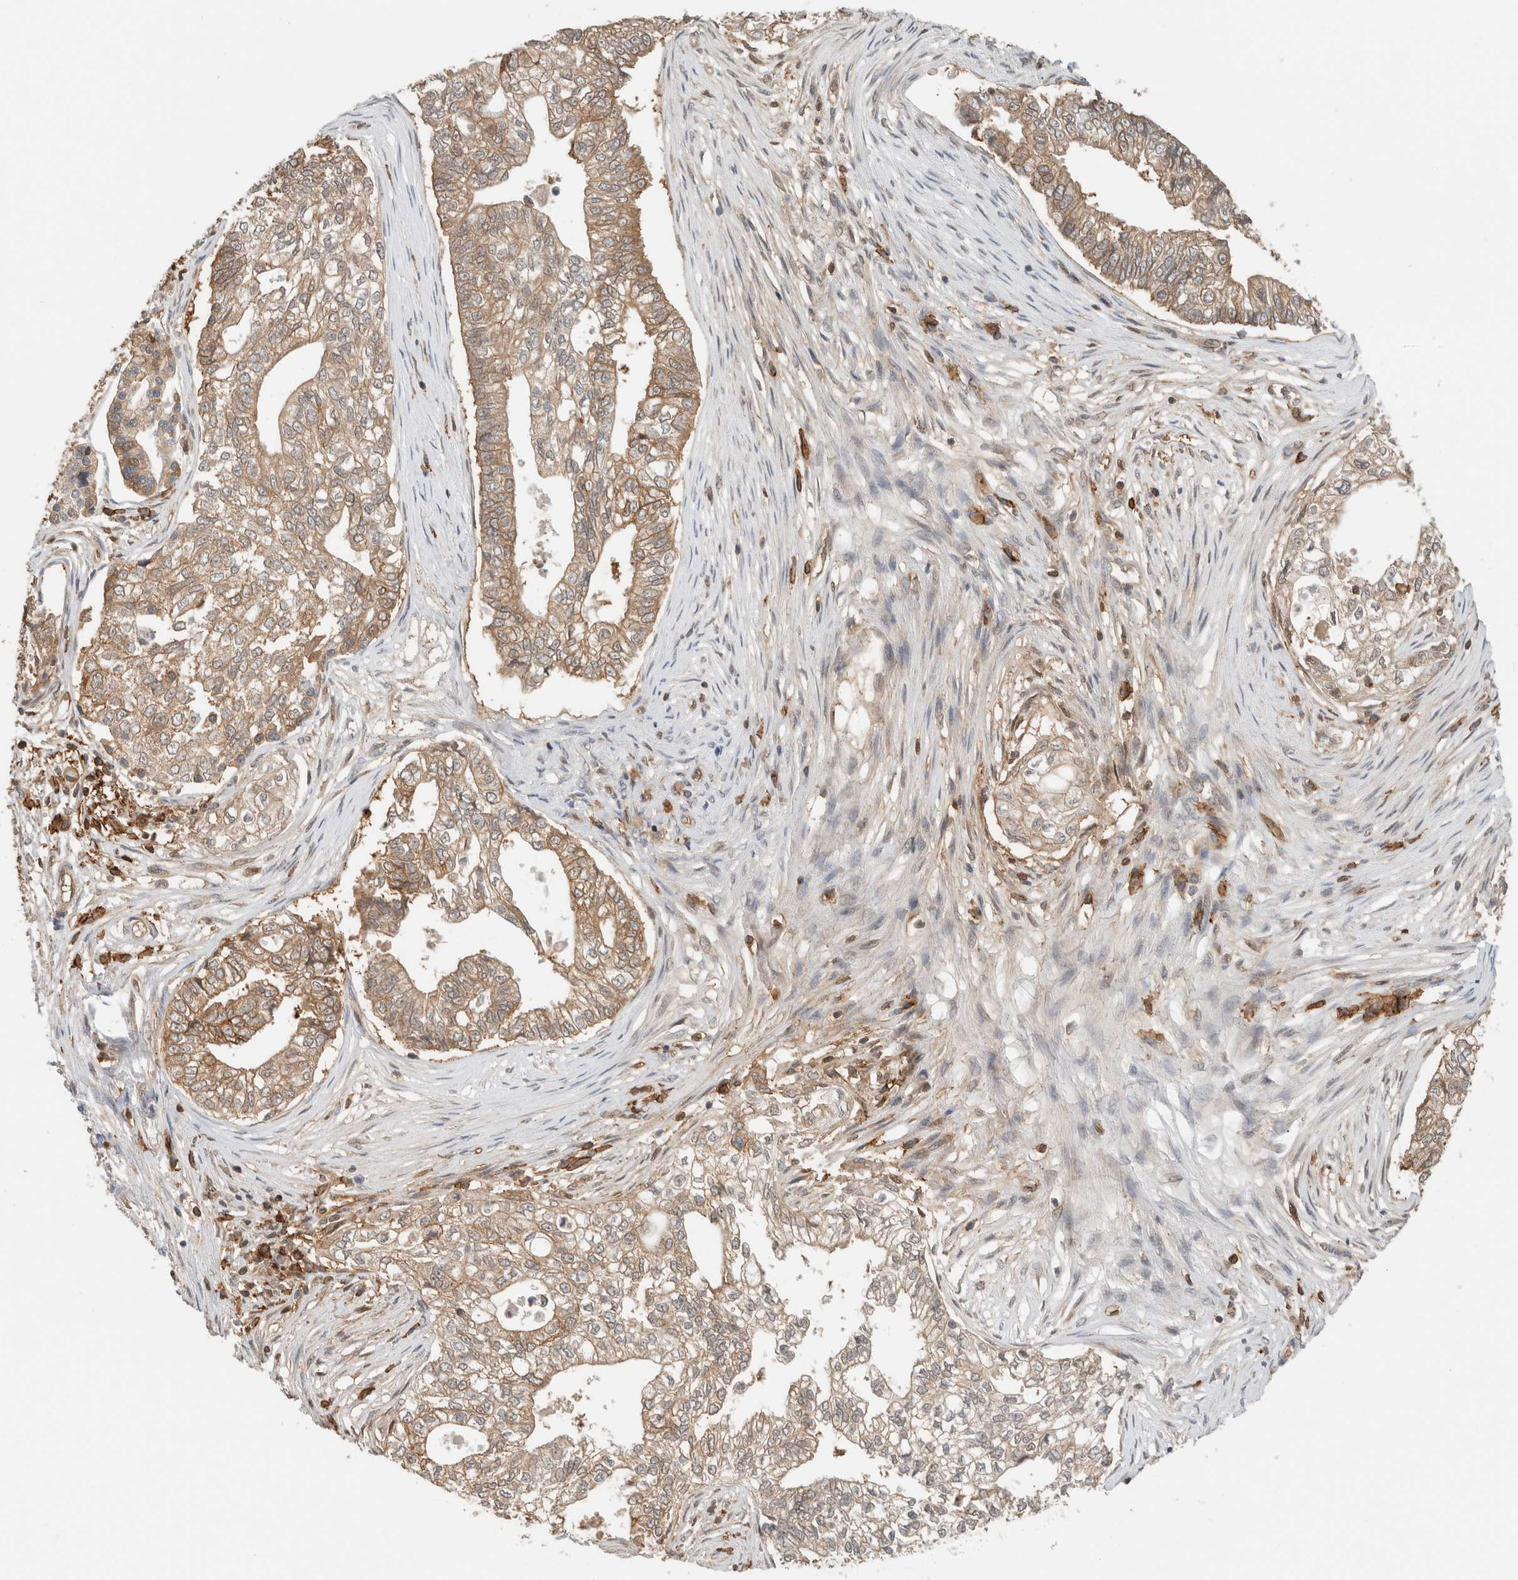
{"staining": {"intensity": "moderate", "quantity": ">75%", "location": "cytoplasmic/membranous"}, "tissue": "pancreatic cancer", "cell_type": "Tumor cells", "image_type": "cancer", "snomed": [{"axis": "morphology", "description": "Adenocarcinoma, NOS"}, {"axis": "topography", "description": "Pancreas"}], "caption": "This is a histology image of immunohistochemistry staining of pancreatic cancer (adenocarcinoma), which shows moderate expression in the cytoplasmic/membranous of tumor cells.", "gene": "PFDN4", "patient": {"sex": "male", "age": 72}}